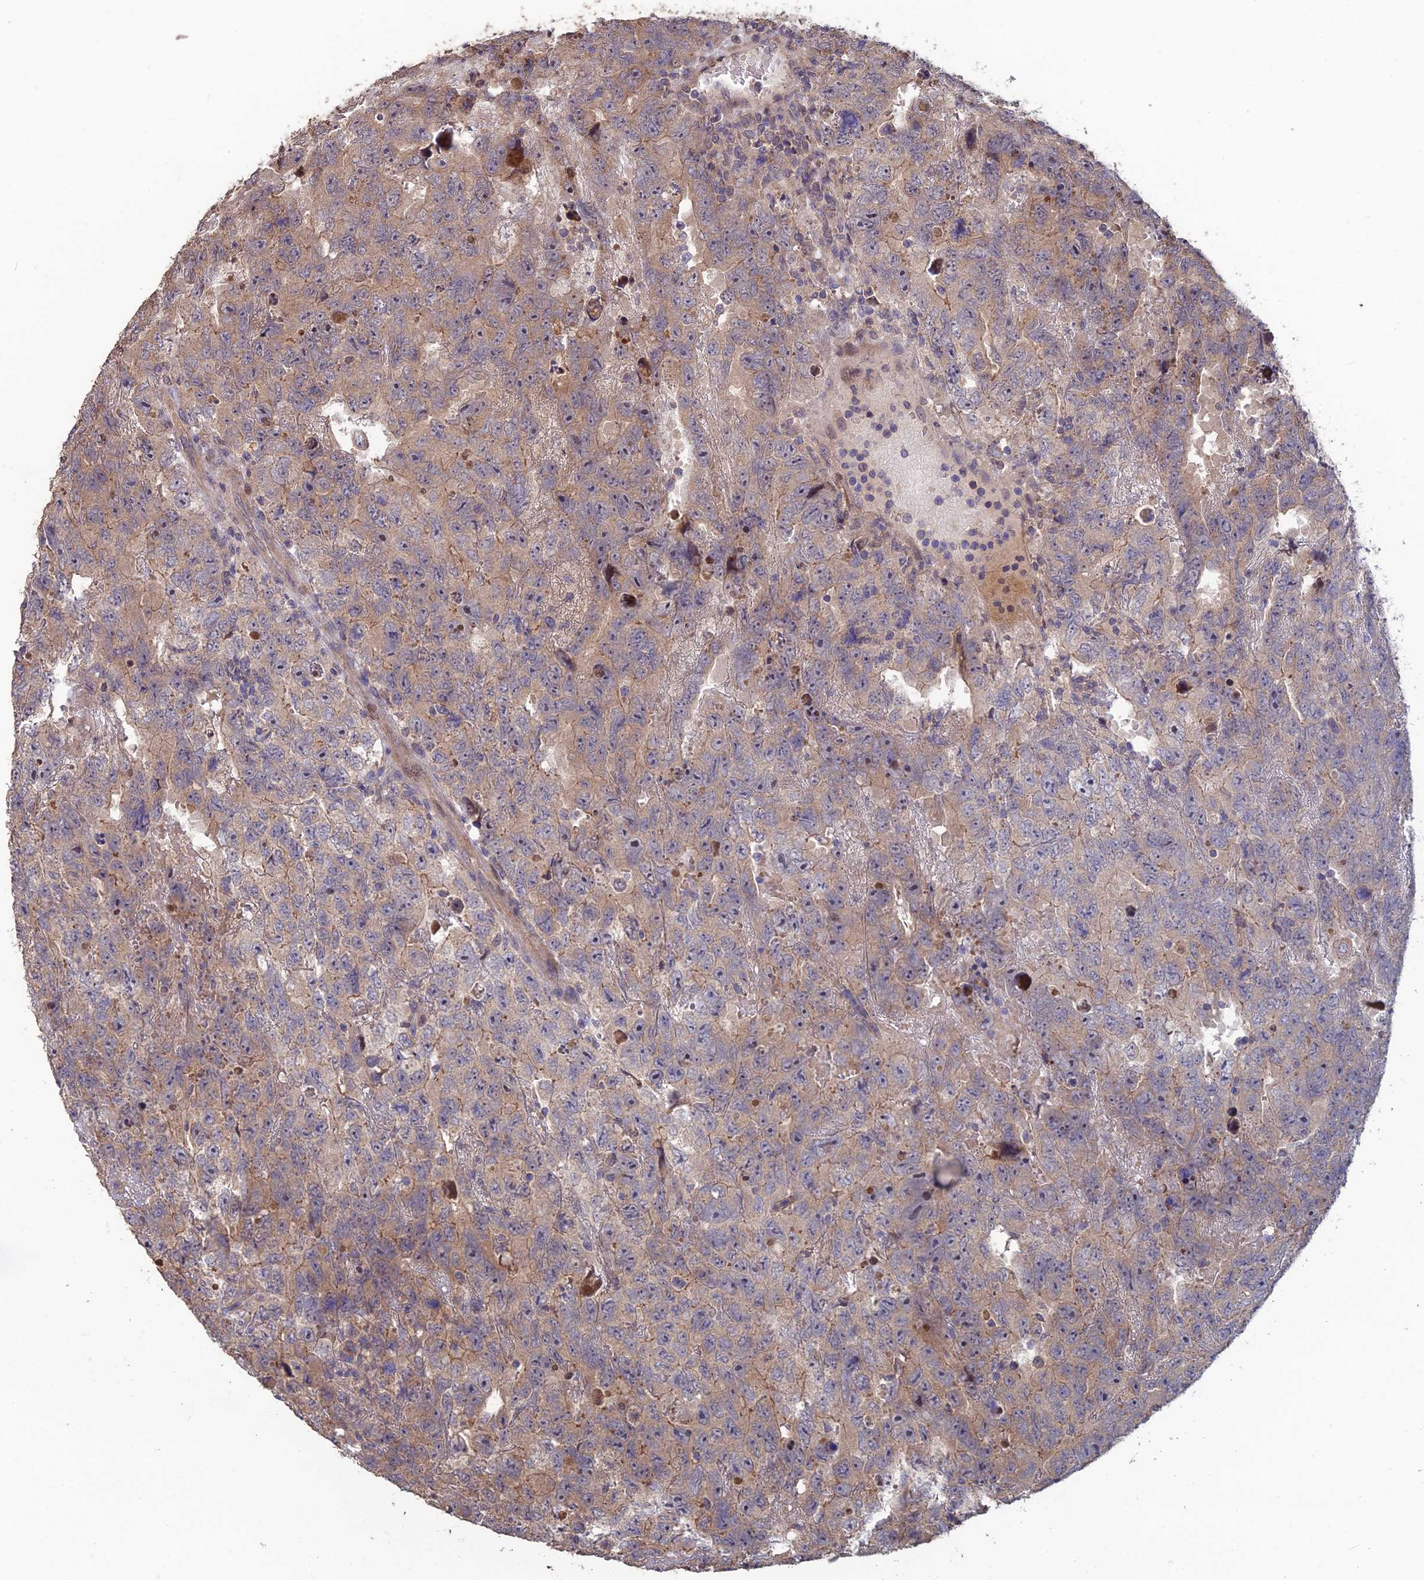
{"staining": {"intensity": "moderate", "quantity": ">75%", "location": "cytoplasmic/membranous"}, "tissue": "testis cancer", "cell_type": "Tumor cells", "image_type": "cancer", "snomed": [{"axis": "morphology", "description": "Carcinoma, Embryonal, NOS"}, {"axis": "topography", "description": "Testis"}], "caption": "DAB immunohistochemical staining of human testis embryonal carcinoma shows moderate cytoplasmic/membranous protein positivity in approximately >75% of tumor cells.", "gene": "SHISA5", "patient": {"sex": "male", "age": 45}}